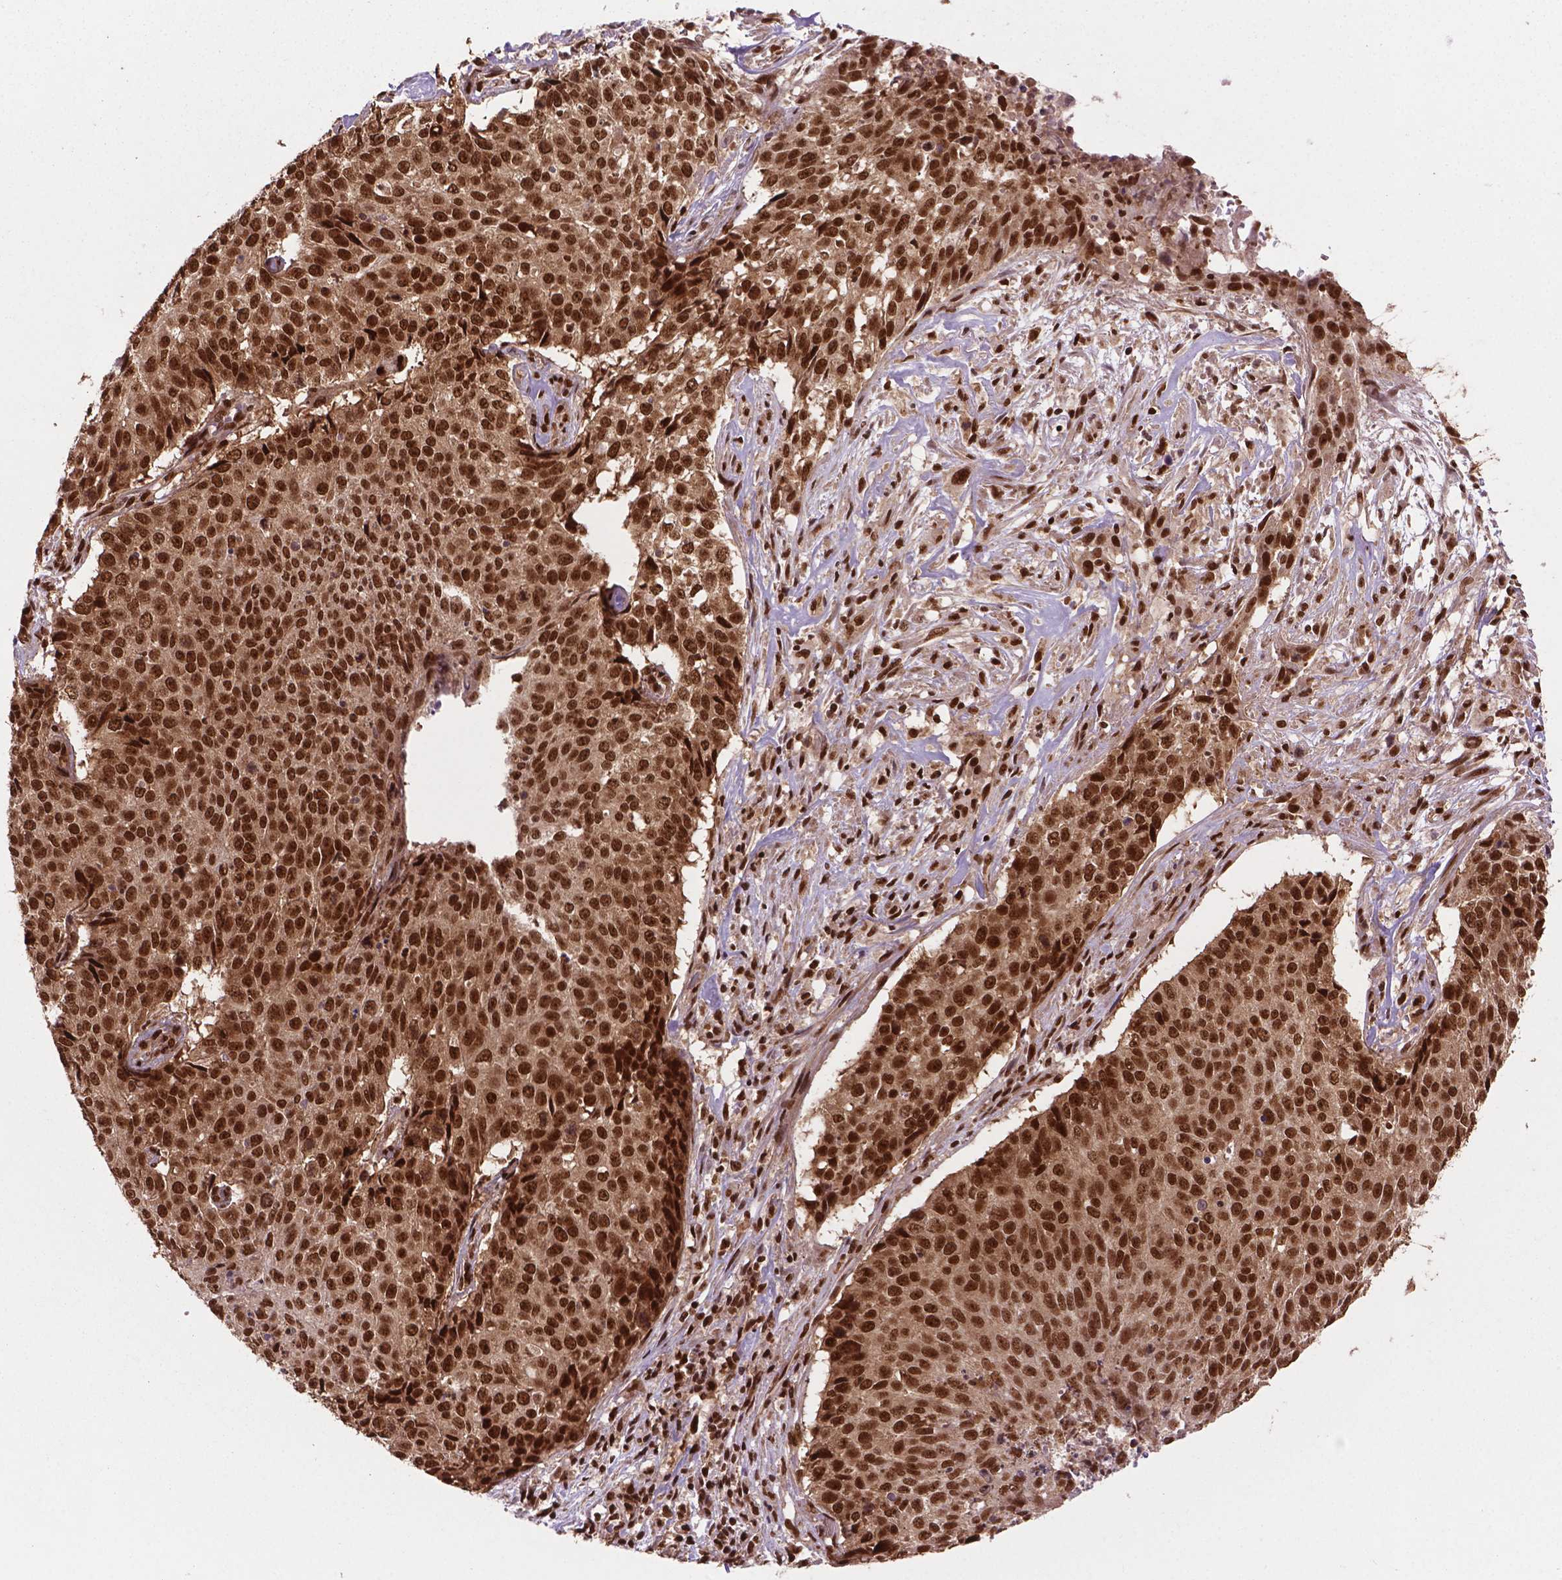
{"staining": {"intensity": "strong", "quantity": ">75%", "location": "nuclear"}, "tissue": "lung cancer", "cell_type": "Tumor cells", "image_type": "cancer", "snomed": [{"axis": "morphology", "description": "Normal tissue, NOS"}, {"axis": "morphology", "description": "Squamous cell carcinoma, NOS"}, {"axis": "topography", "description": "Bronchus"}, {"axis": "topography", "description": "Lung"}], "caption": "An image showing strong nuclear positivity in approximately >75% of tumor cells in lung cancer, as visualized by brown immunohistochemical staining.", "gene": "SIRT6", "patient": {"sex": "male", "age": 64}}